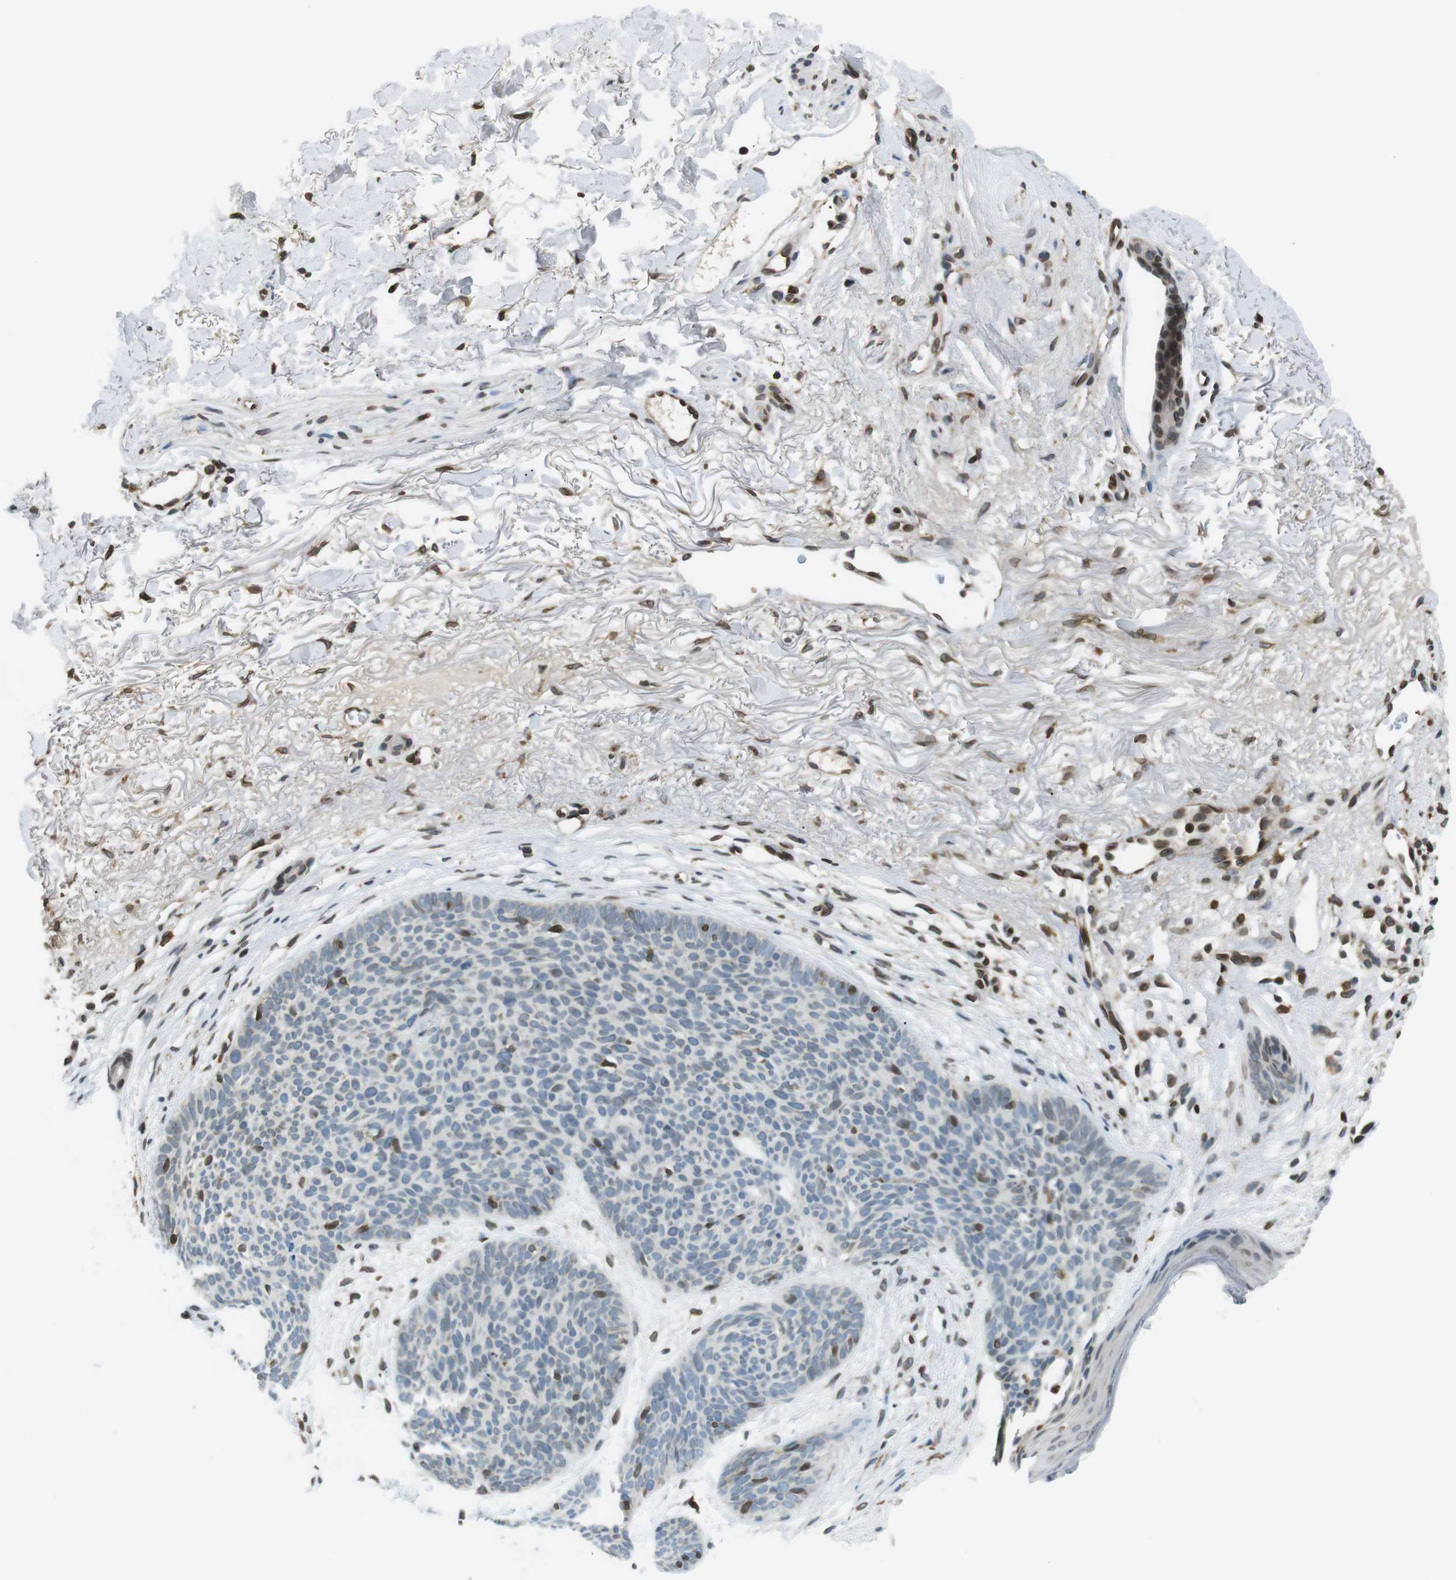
{"staining": {"intensity": "weak", "quantity": "<25%", "location": "cytoplasmic/membranous,nuclear"}, "tissue": "skin cancer", "cell_type": "Tumor cells", "image_type": "cancer", "snomed": [{"axis": "morphology", "description": "Normal tissue, NOS"}, {"axis": "morphology", "description": "Basal cell carcinoma"}, {"axis": "topography", "description": "Skin"}], "caption": "A high-resolution histopathology image shows IHC staining of skin basal cell carcinoma, which demonstrates no significant positivity in tumor cells.", "gene": "TMX4", "patient": {"sex": "female", "age": 70}}